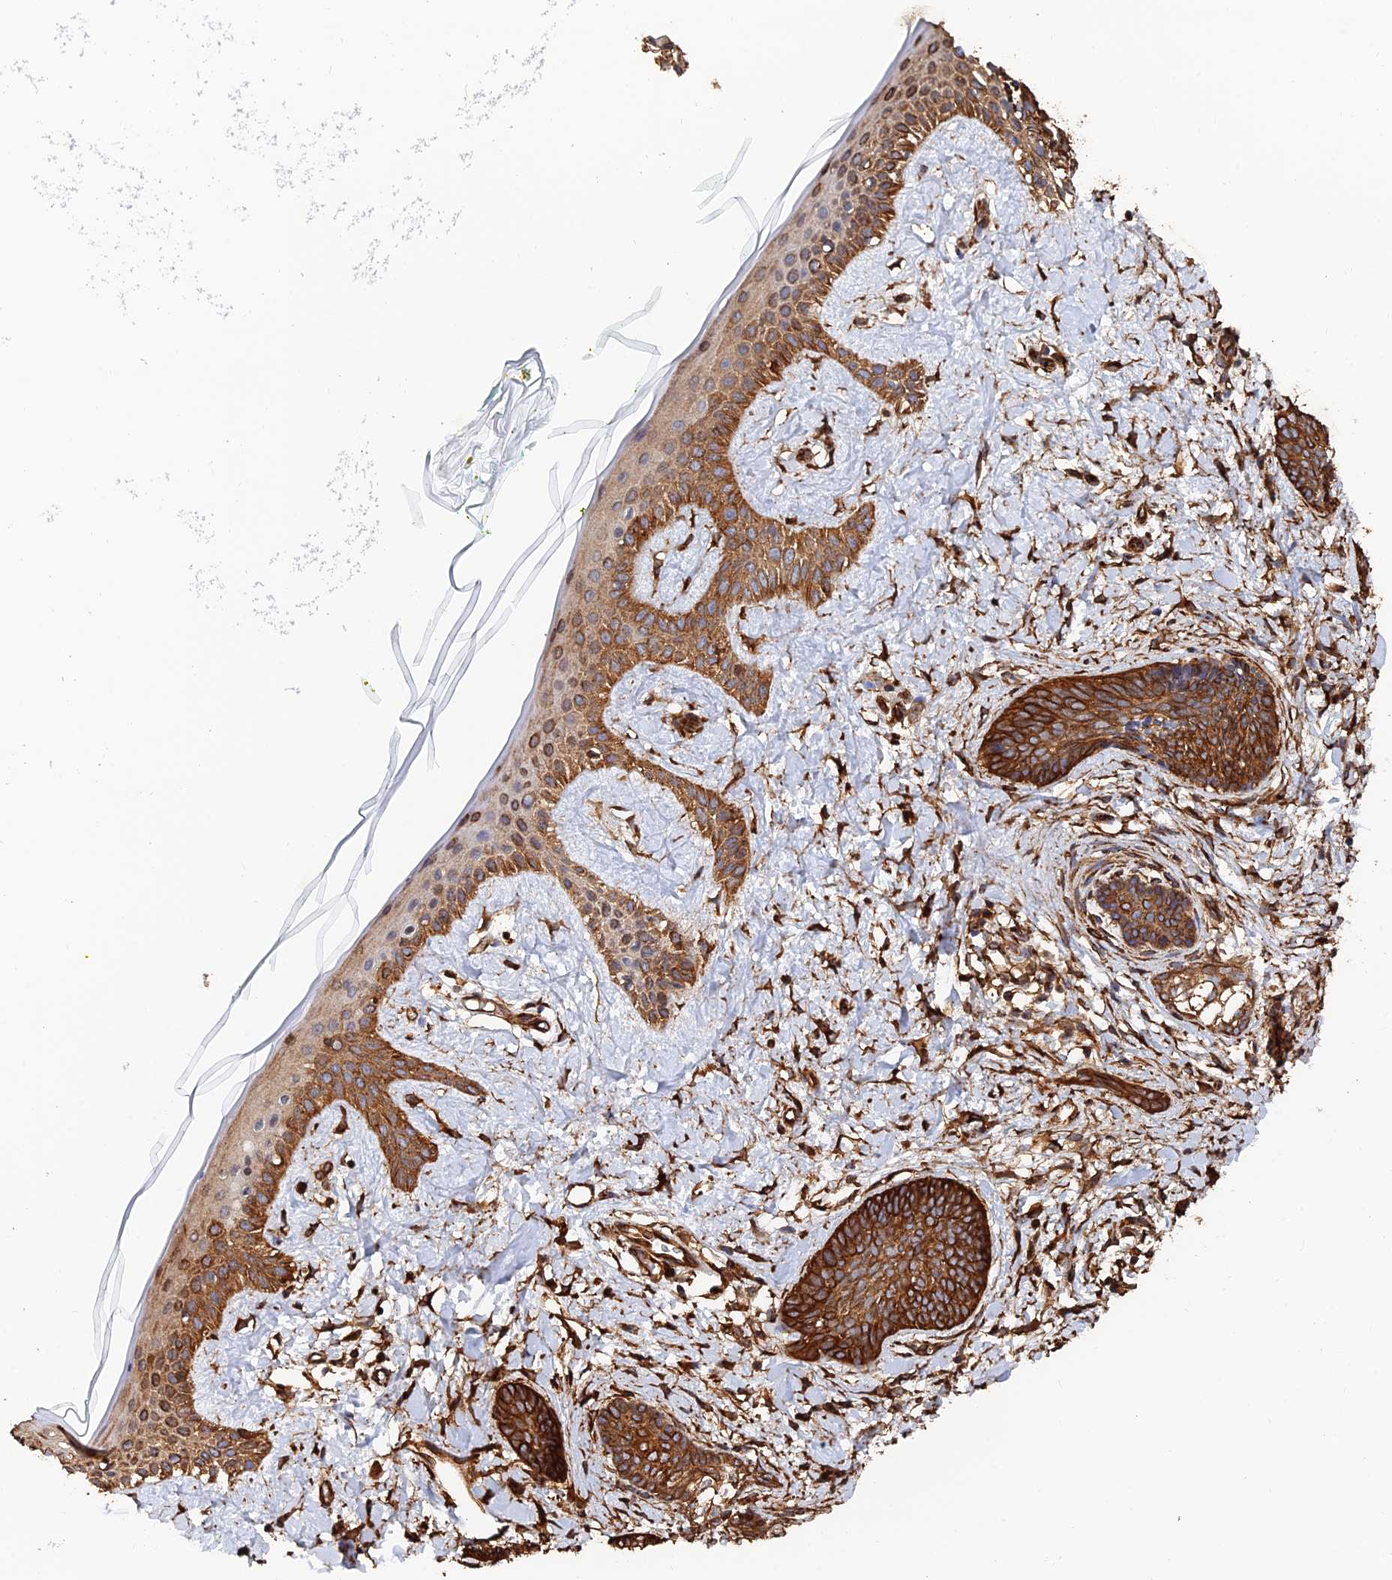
{"staining": {"intensity": "strong", "quantity": ">75%", "location": "cytoplasmic/membranous"}, "tissue": "skin cancer", "cell_type": "Tumor cells", "image_type": "cancer", "snomed": [{"axis": "morphology", "description": "Basal cell carcinoma"}, {"axis": "topography", "description": "Skin"}], "caption": "This is a histology image of IHC staining of skin cancer (basal cell carcinoma), which shows strong staining in the cytoplasmic/membranous of tumor cells.", "gene": "WBP11", "patient": {"sex": "female", "age": 81}}